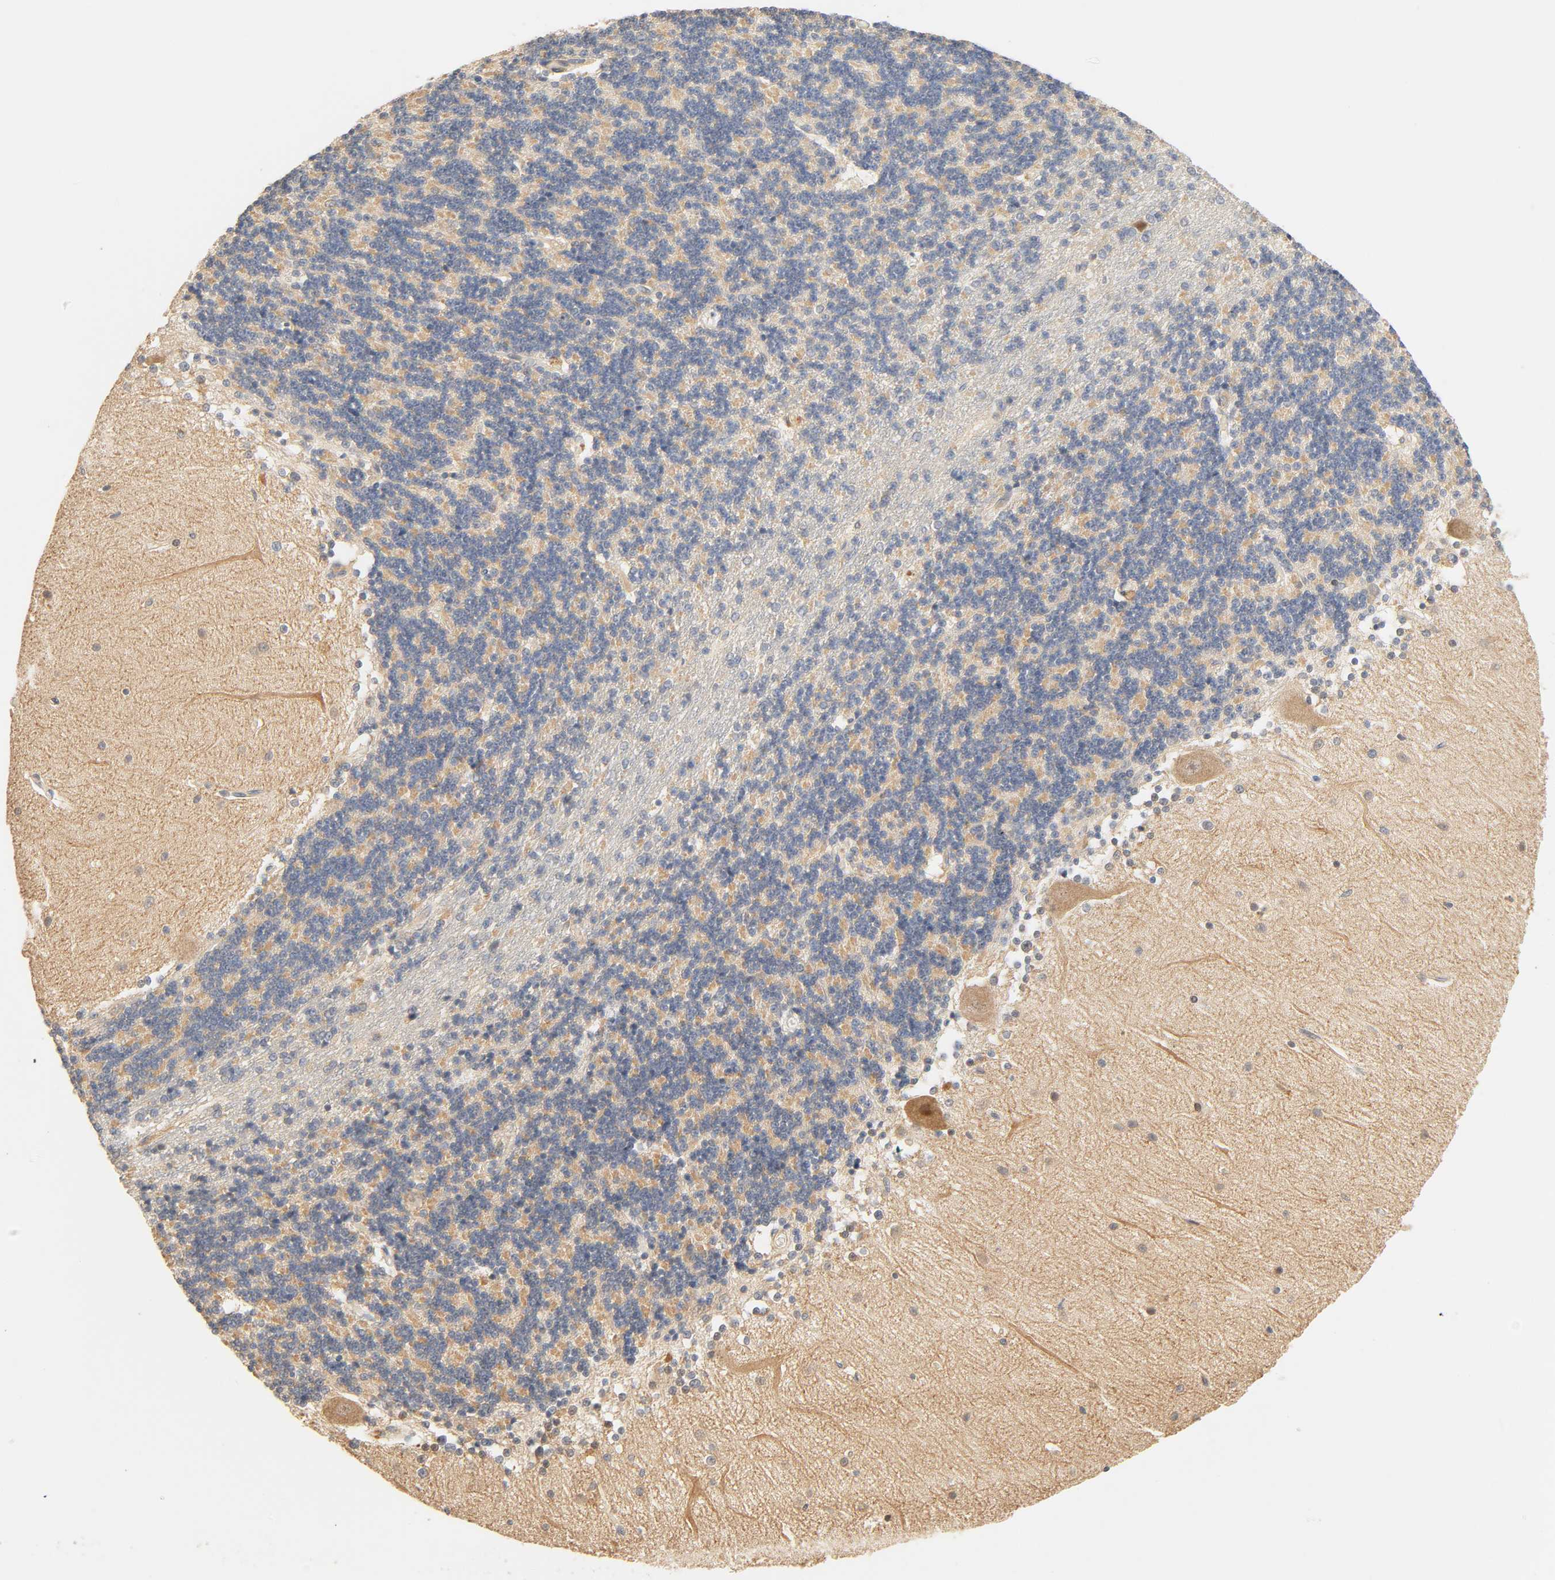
{"staining": {"intensity": "weak", "quantity": "25%-75%", "location": "cytoplasmic/membranous"}, "tissue": "cerebellum", "cell_type": "Cells in granular layer", "image_type": "normal", "snomed": [{"axis": "morphology", "description": "Normal tissue, NOS"}, {"axis": "topography", "description": "Cerebellum"}], "caption": "Immunohistochemistry micrograph of unremarkable human cerebellum stained for a protein (brown), which exhibits low levels of weak cytoplasmic/membranous positivity in about 25%-75% of cells in granular layer.", "gene": "CACNA1G", "patient": {"sex": "female", "age": 54}}